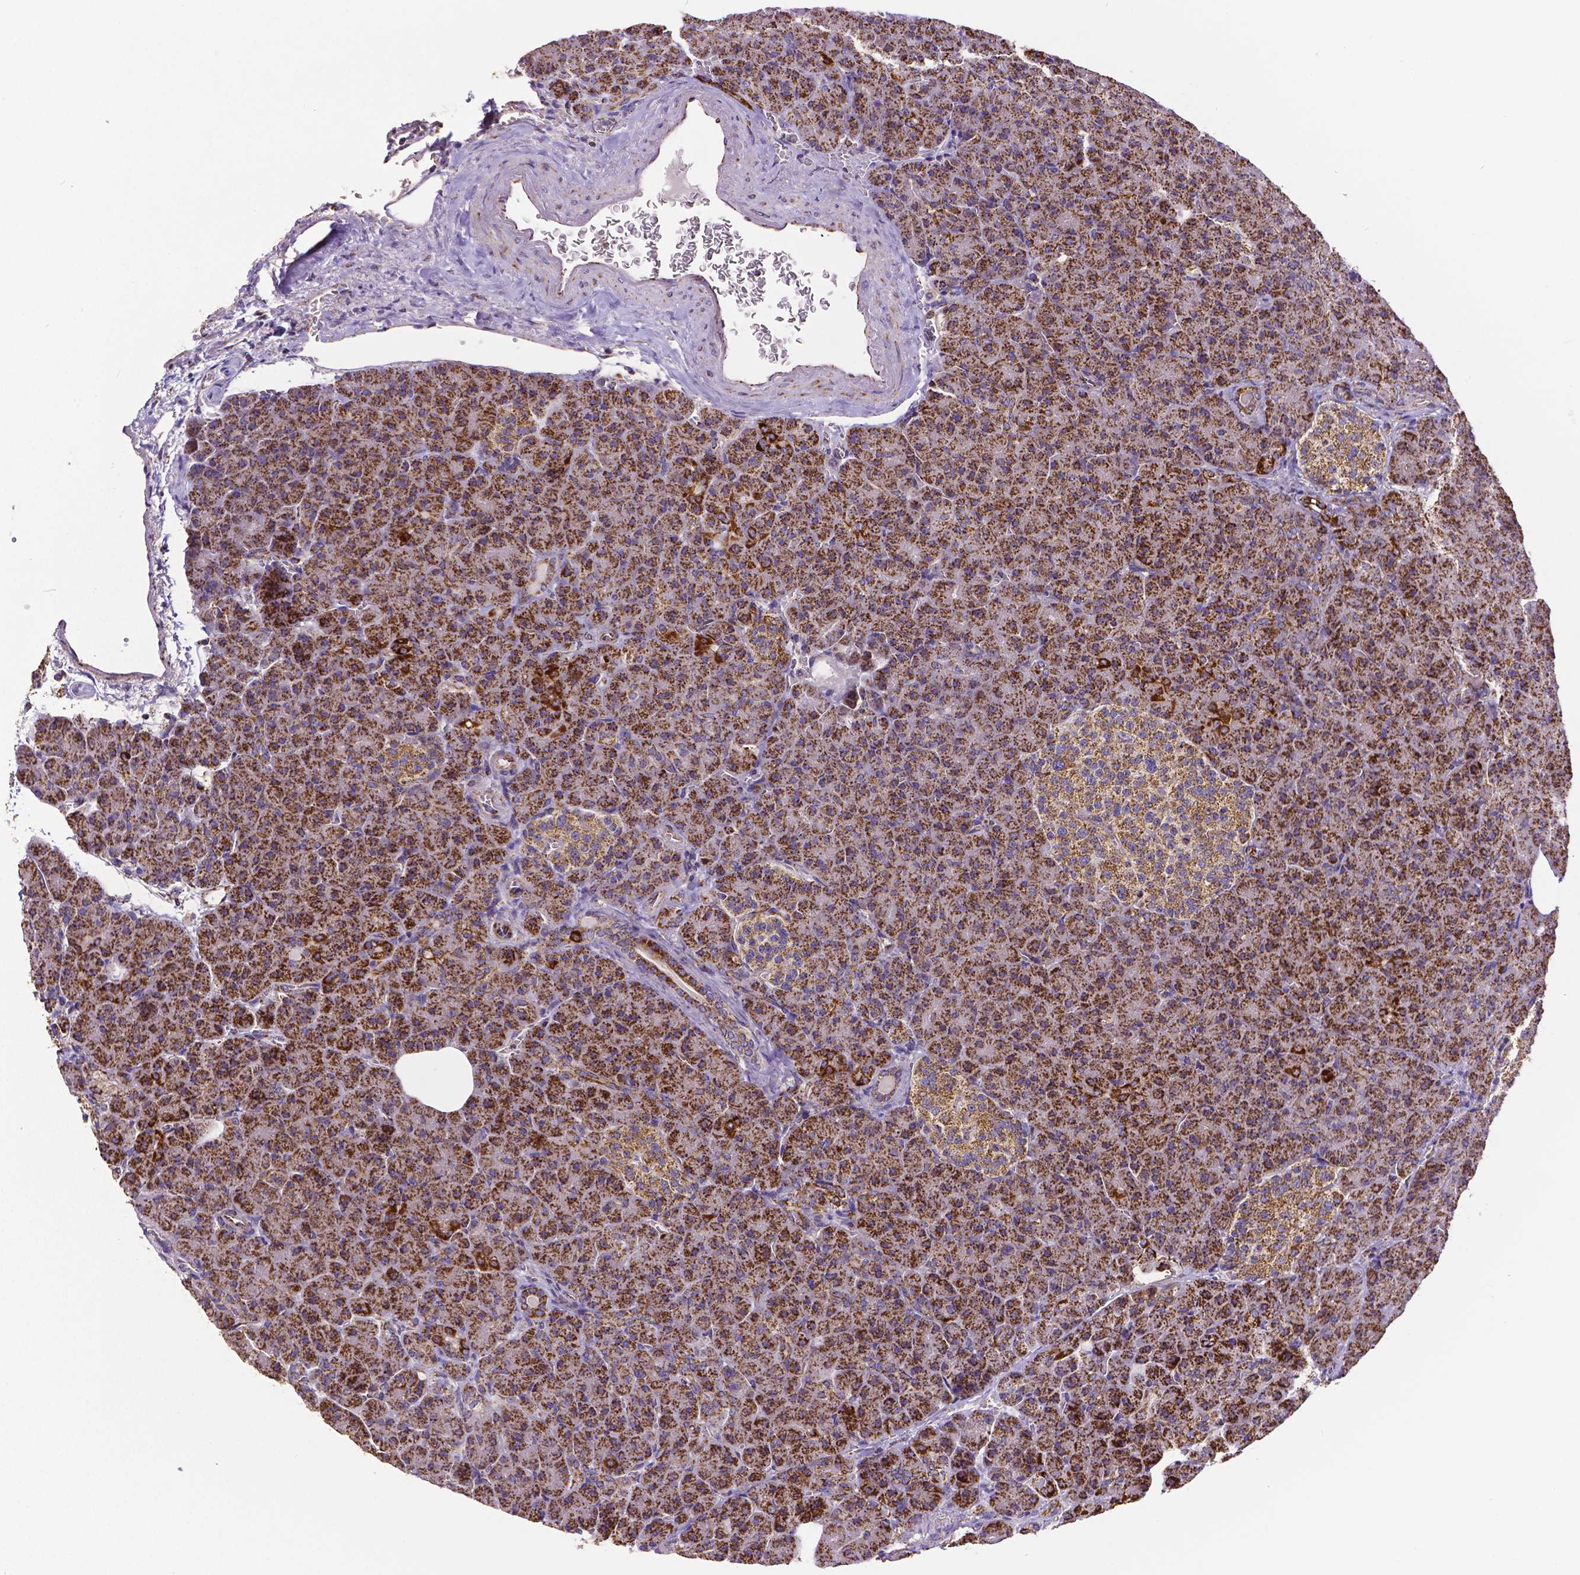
{"staining": {"intensity": "strong", "quantity": ">75%", "location": "cytoplasmic/membranous"}, "tissue": "pancreas", "cell_type": "Exocrine glandular cells", "image_type": "normal", "snomed": [{"axis": "morphology", "description": "Normal tissue, NOS"}, {"axis": "topography", "description": "Pancreas"}], "caption": "IHC staining of normal pancreas, which displays high levels of strong cytoplasmic/membranous staining in approximately >75% of exocrine glandular cells indicating strong cytoplasmic/membranous protein positivity. The staining was performed using DAB (3,3'-diaminobenzidine) (brown) for protein detection and nuclei were counterstained in hematoxylin (blue).", "gene": "MACC1", "patient": {"sex": "female", "age": 74}}